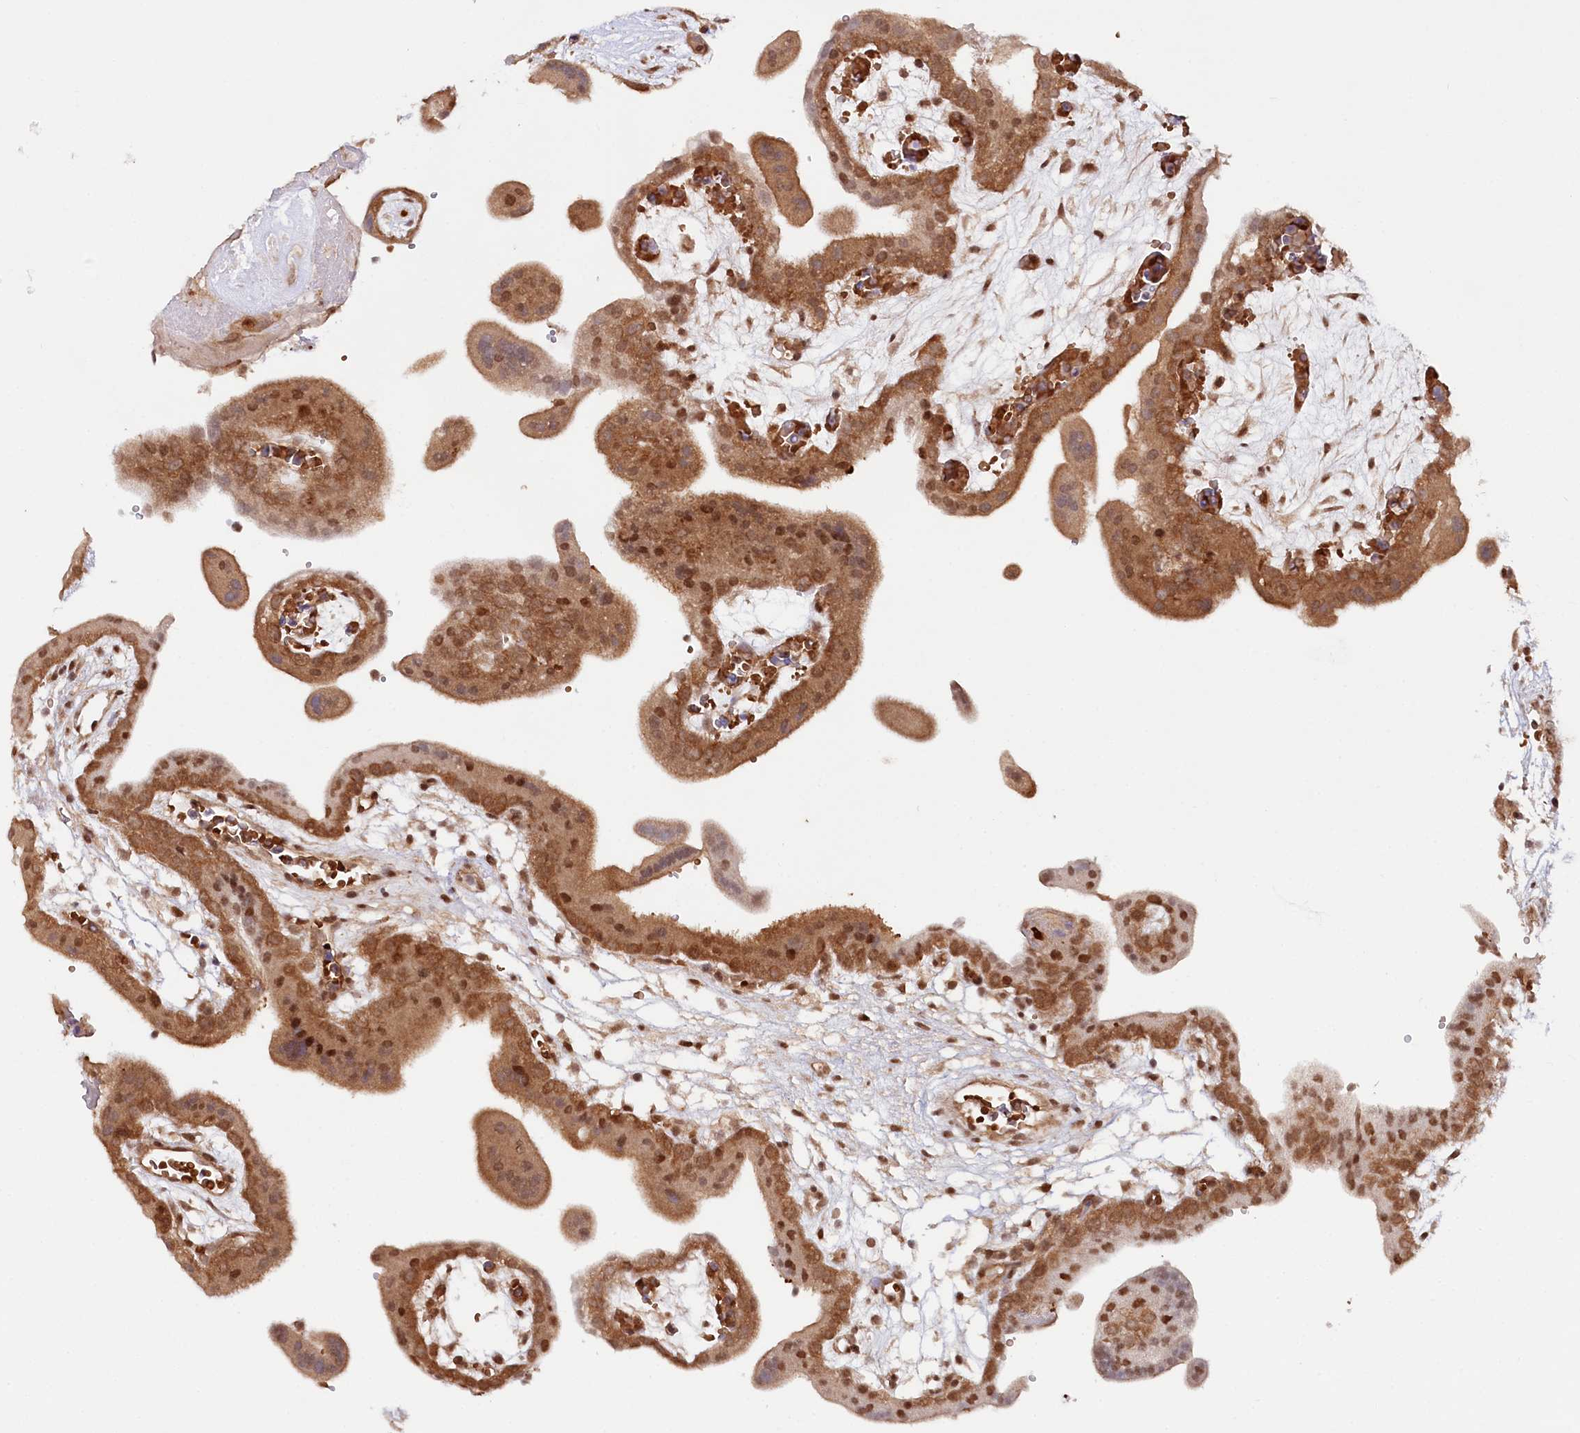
{"staining": {"intensity": "moderate", "quantity": ">75%", "location": "cytoplasmic/membranous"}, "tissue": "placenta", "cell_type": "Decidual cells", "image_type": "normal", "snomed": [{"axis": "morphology", "description": "Normal tissue, NOS"}, {"axis": "topography", "description": "Placenta"}], "caption": "Immunohistochemical staining of benign human placenta exhibits medium levels of moderate cytoplasmic/membranous expression in approximately >75% of decidual cells.", "gene": "CCDC65", "patient": {"sex": "female", "age": 18}}